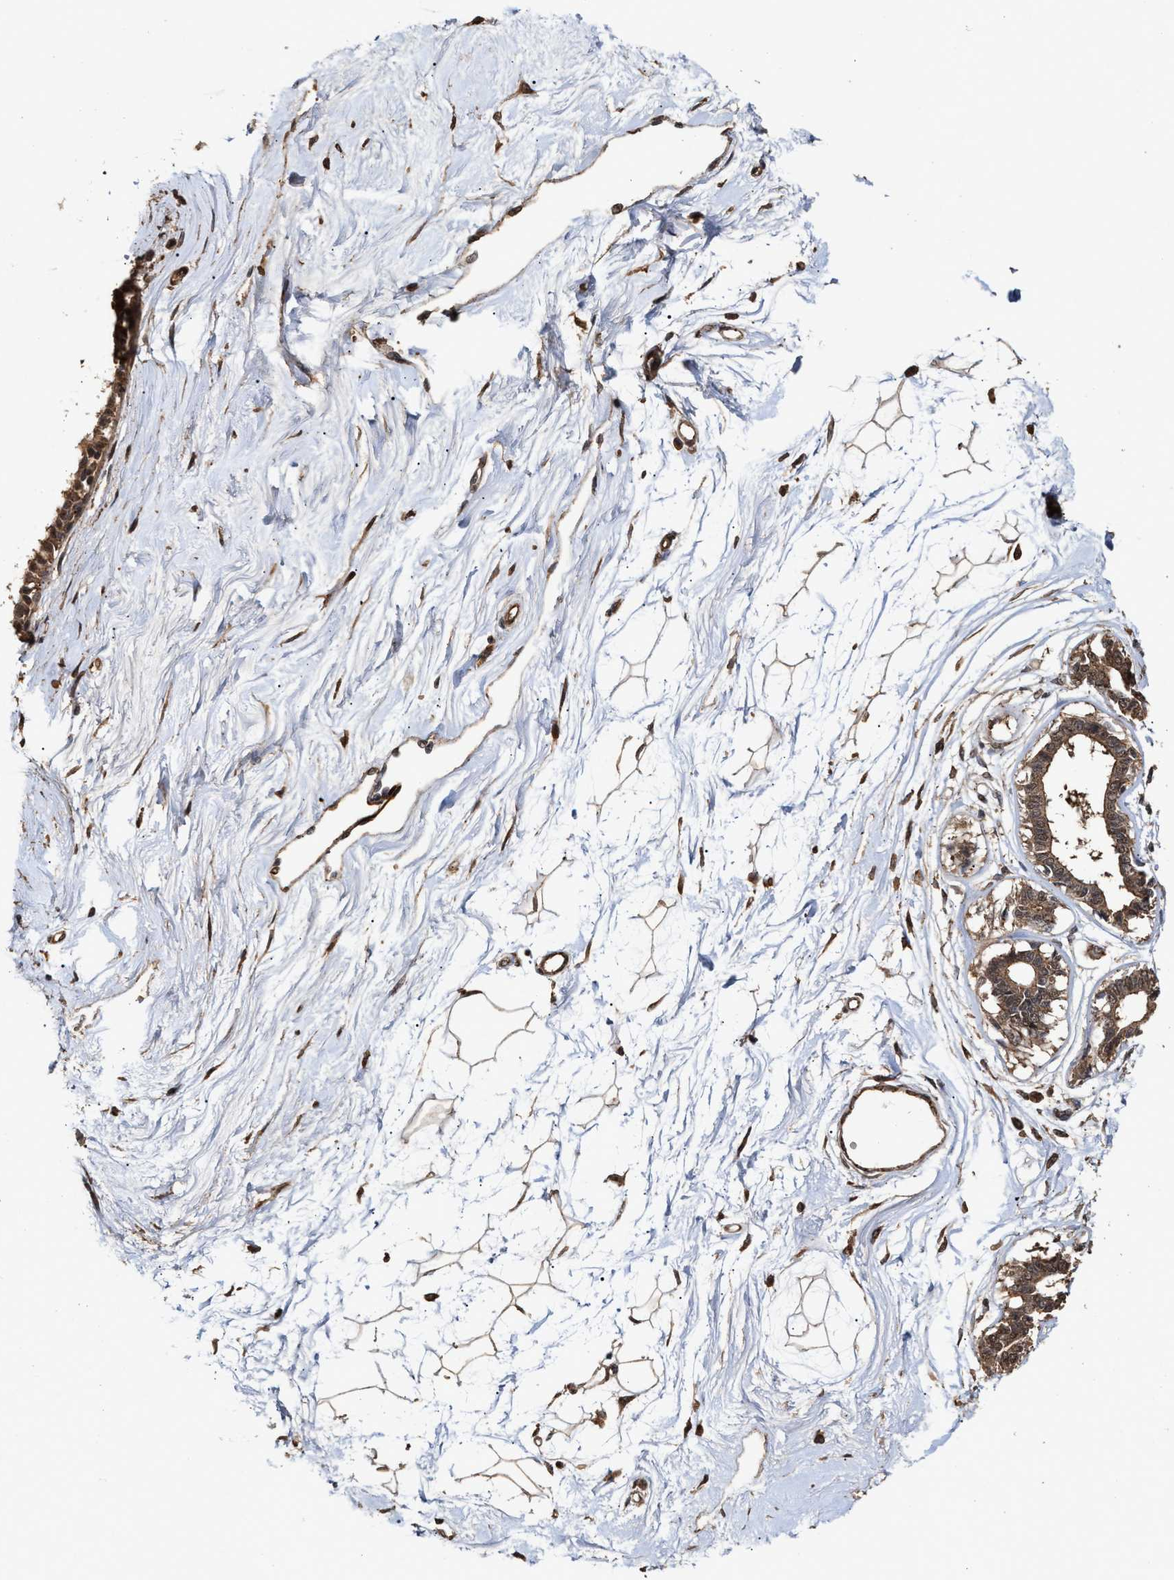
{"staining": {"intensity": "moderate", "quantity": "25%-75%", "location": "cytoplasmic/membranous"}, "tissue": "breast", "cell_type": "Adipocytes", "image_type": "normal", "snomed": [{"axis": "morphology", "description": "Normal tissue, NOS"}, {"axis": "topography", "description": "Breast"}], "caption": "Immunohistochemistry photomicrograph of benign breast: breast stained using immunohistochemistry exhibits medium levels of moderate protein expression localized specifically in the cytoplasmic/membranous of adipocytes, appearing as a cytoplasmic/membranous brown color.", "gene": "ZNHIT6", "patient": {"sex": "female", "age": 45}}